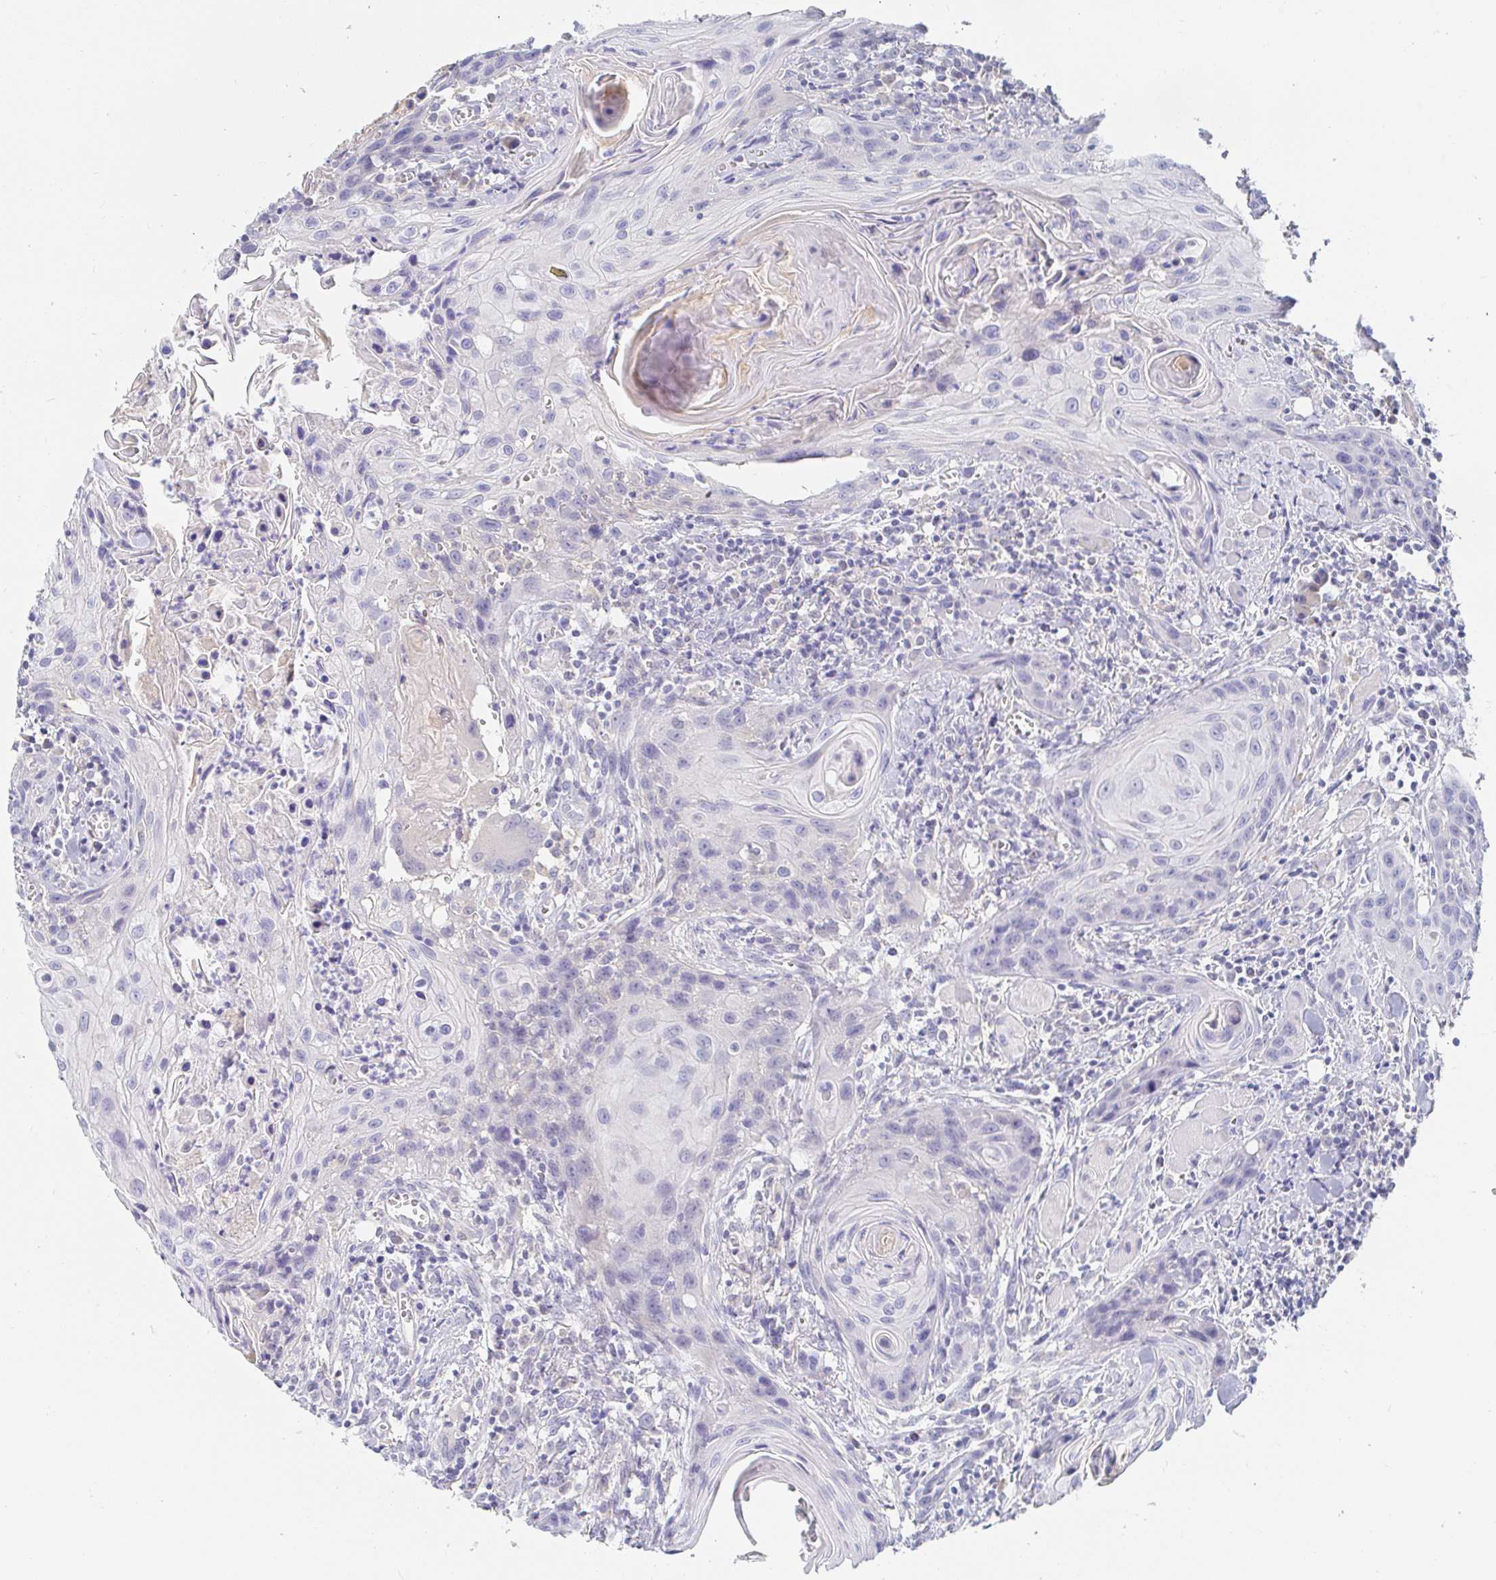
{"staining": {"intensity": "negative", "quantity": "none", "location": "none"}, "tissue": "head and neck cancer", "cell_type": "Tumor cells", "image_type": "cancer", "snomed": [{"axis": "morphology", "description": "Squamous cell carcinoma, NOS"}, {"axis": "topography", "description": "Oral tissue"}, {"axis": "topography", "description": "Head-Neck"}], "caption": "Tumor cells are negative for protein expression in human head and neck cancer. (Stains: DAB IHC with hematoxylin counter stain, Microscopy: brightfield microscopy at high magnification).", "gene": "PDE6B", "patient": {"sex": "male", "age": 58}}